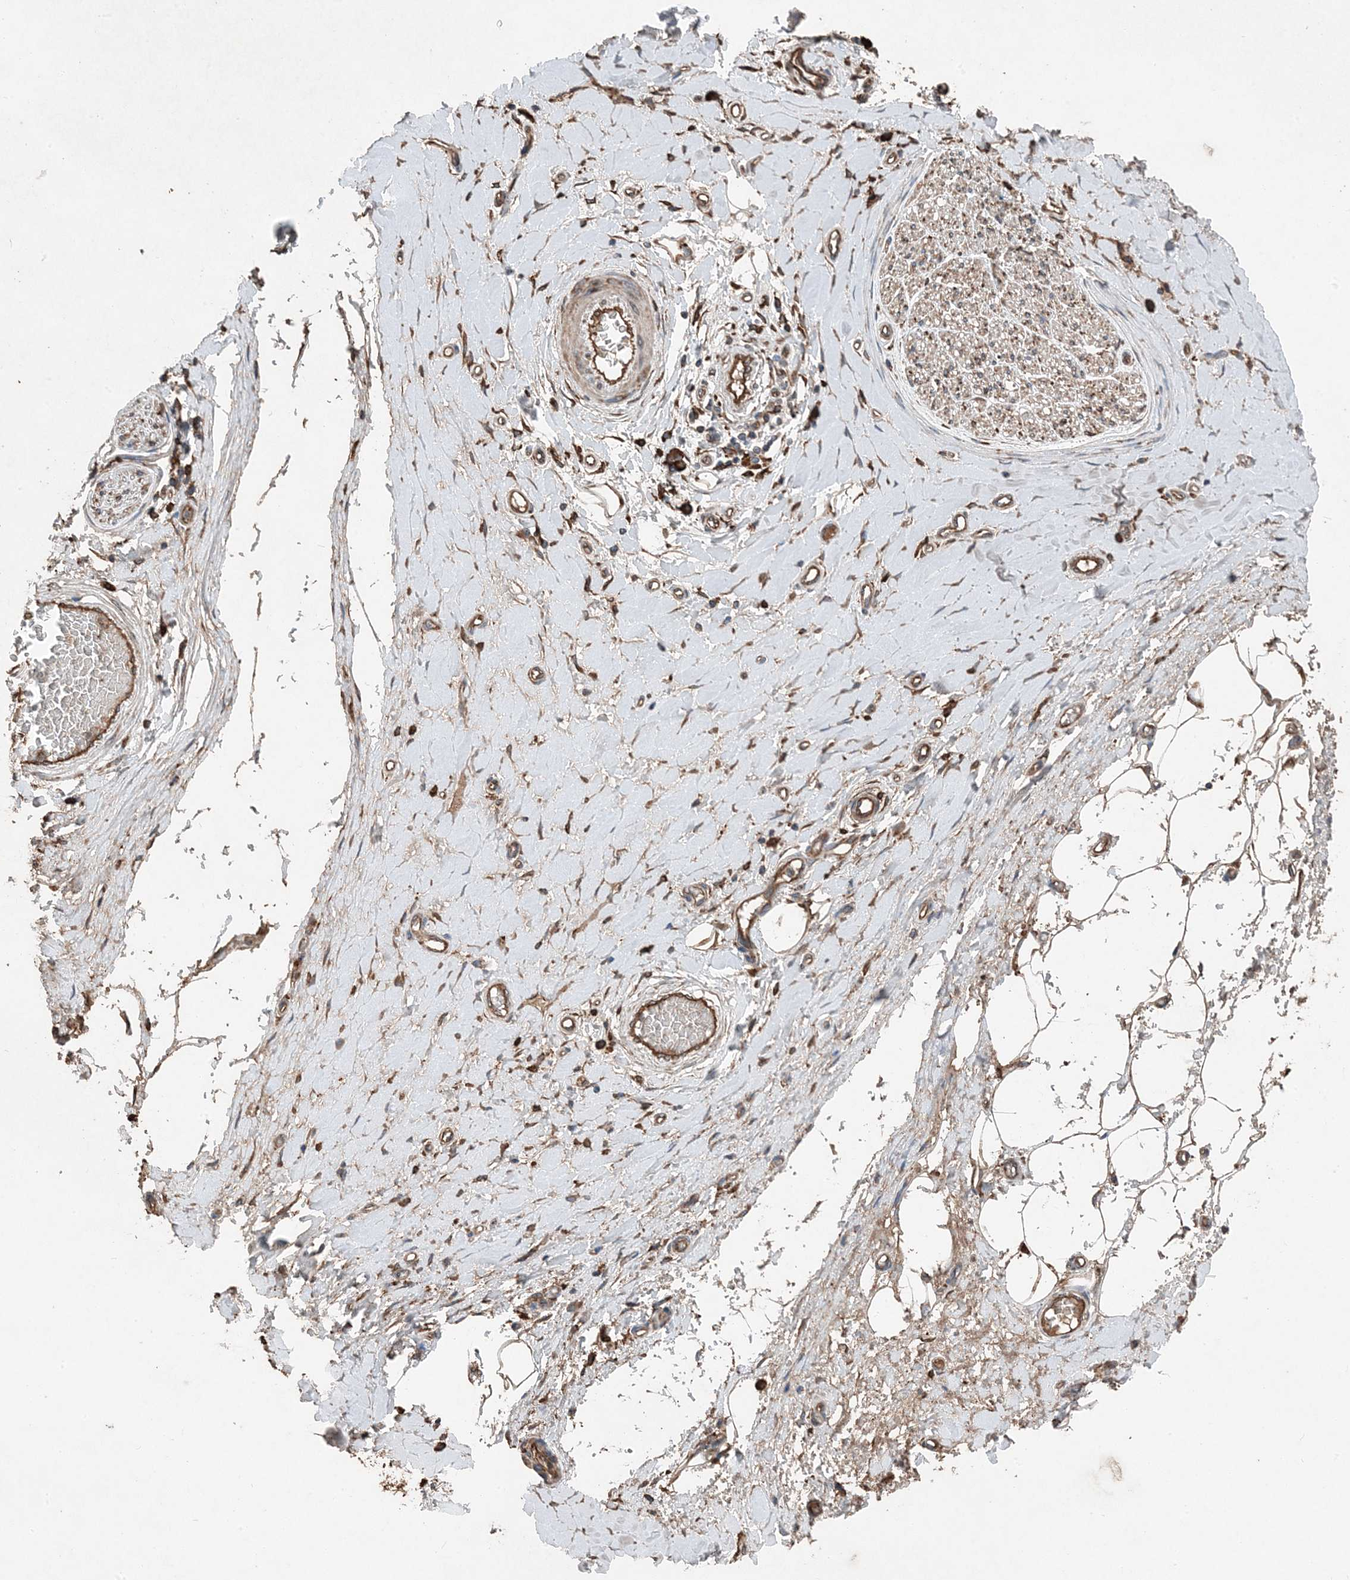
{"staining": {"intensity": "weak", "quantity": ">75%", "location": "cytoplasmic/membranous"}, "tissue": "adipose tissue", "cell_type": "Adipocytes", "image_type": "normal", "snomed": [{"axis": "morphology", "description": "Normal tissue, NOS"}, {"axis": "morphology", "description": "Adenocarcinoma, NOS"}, {"axis": "topography", "description": "Esophagus"}, {"axis": "topography", "description": "Stomach, upper"}, {"axis": "topography", "description": "Peripheral nerve tissue"}], "caption": "This is an image of immunohistochemistry staining of benign adipose tissue, which shows weak positivity in the cytoplasmic/membranous of adipocytes.", "gene": "PDIA6", "patient": {"sex": "male", "age": 62}}